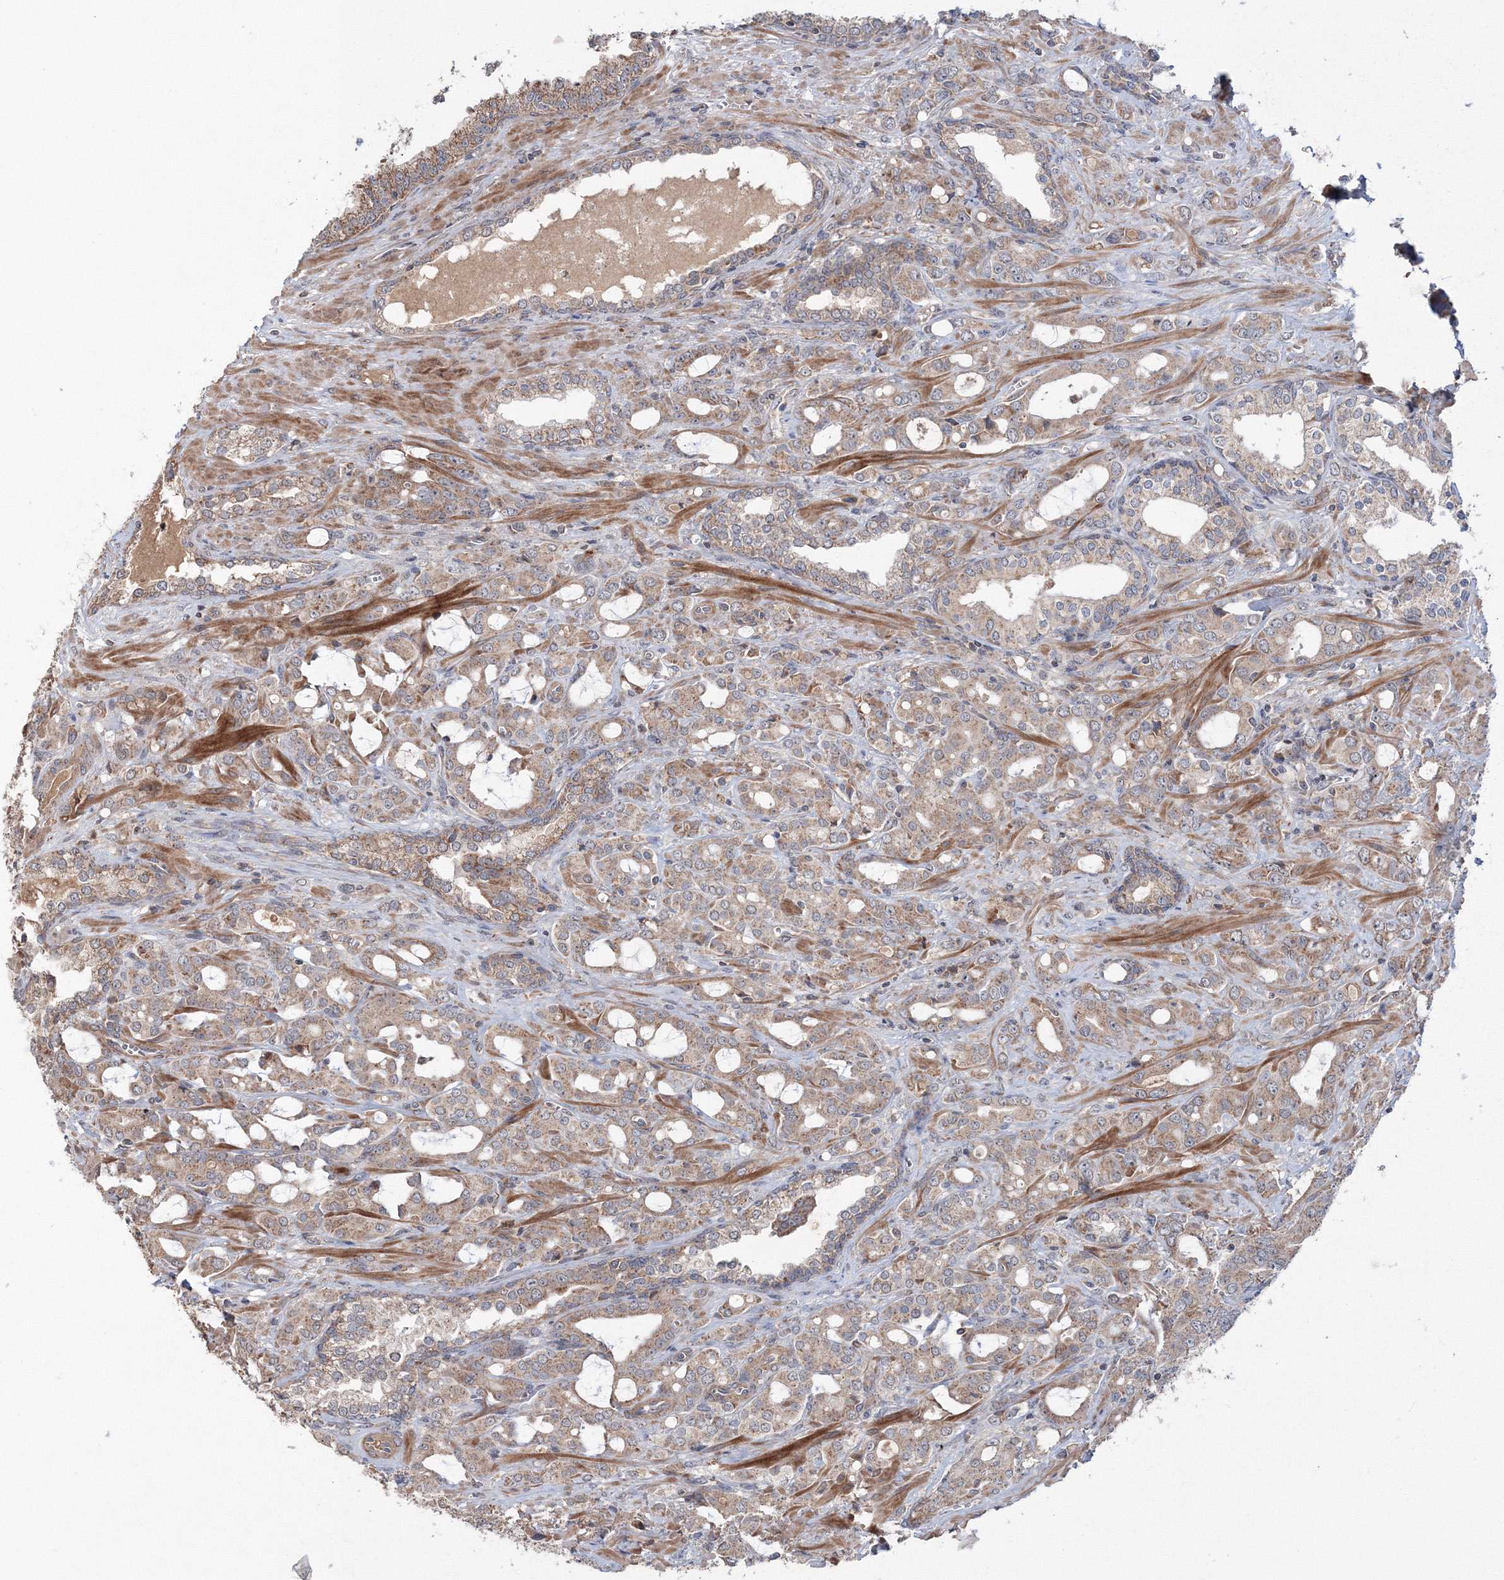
{"staining": {"intensity": "weak", "quantity": ">75%", "location": "cytoplasmic/membranous"}, "tissue": "prostate cancer", "cell_type": "Tumor cells", "image_type": "cancer", "snomed": [{"axis": "morphology", "description": "Adenocarcinoma, High grade"}, {"axis": "topography", "description": "Prostate"}], "caption": "A photomicrograph showing weak cytoplasmic/membranous positivity in approximately >75% of tumor cells in prostate cancer, as visualized by brown immunohistochemical staining.", "gene": "NOA1", "patient": {"sex": "male", "age": 72}}